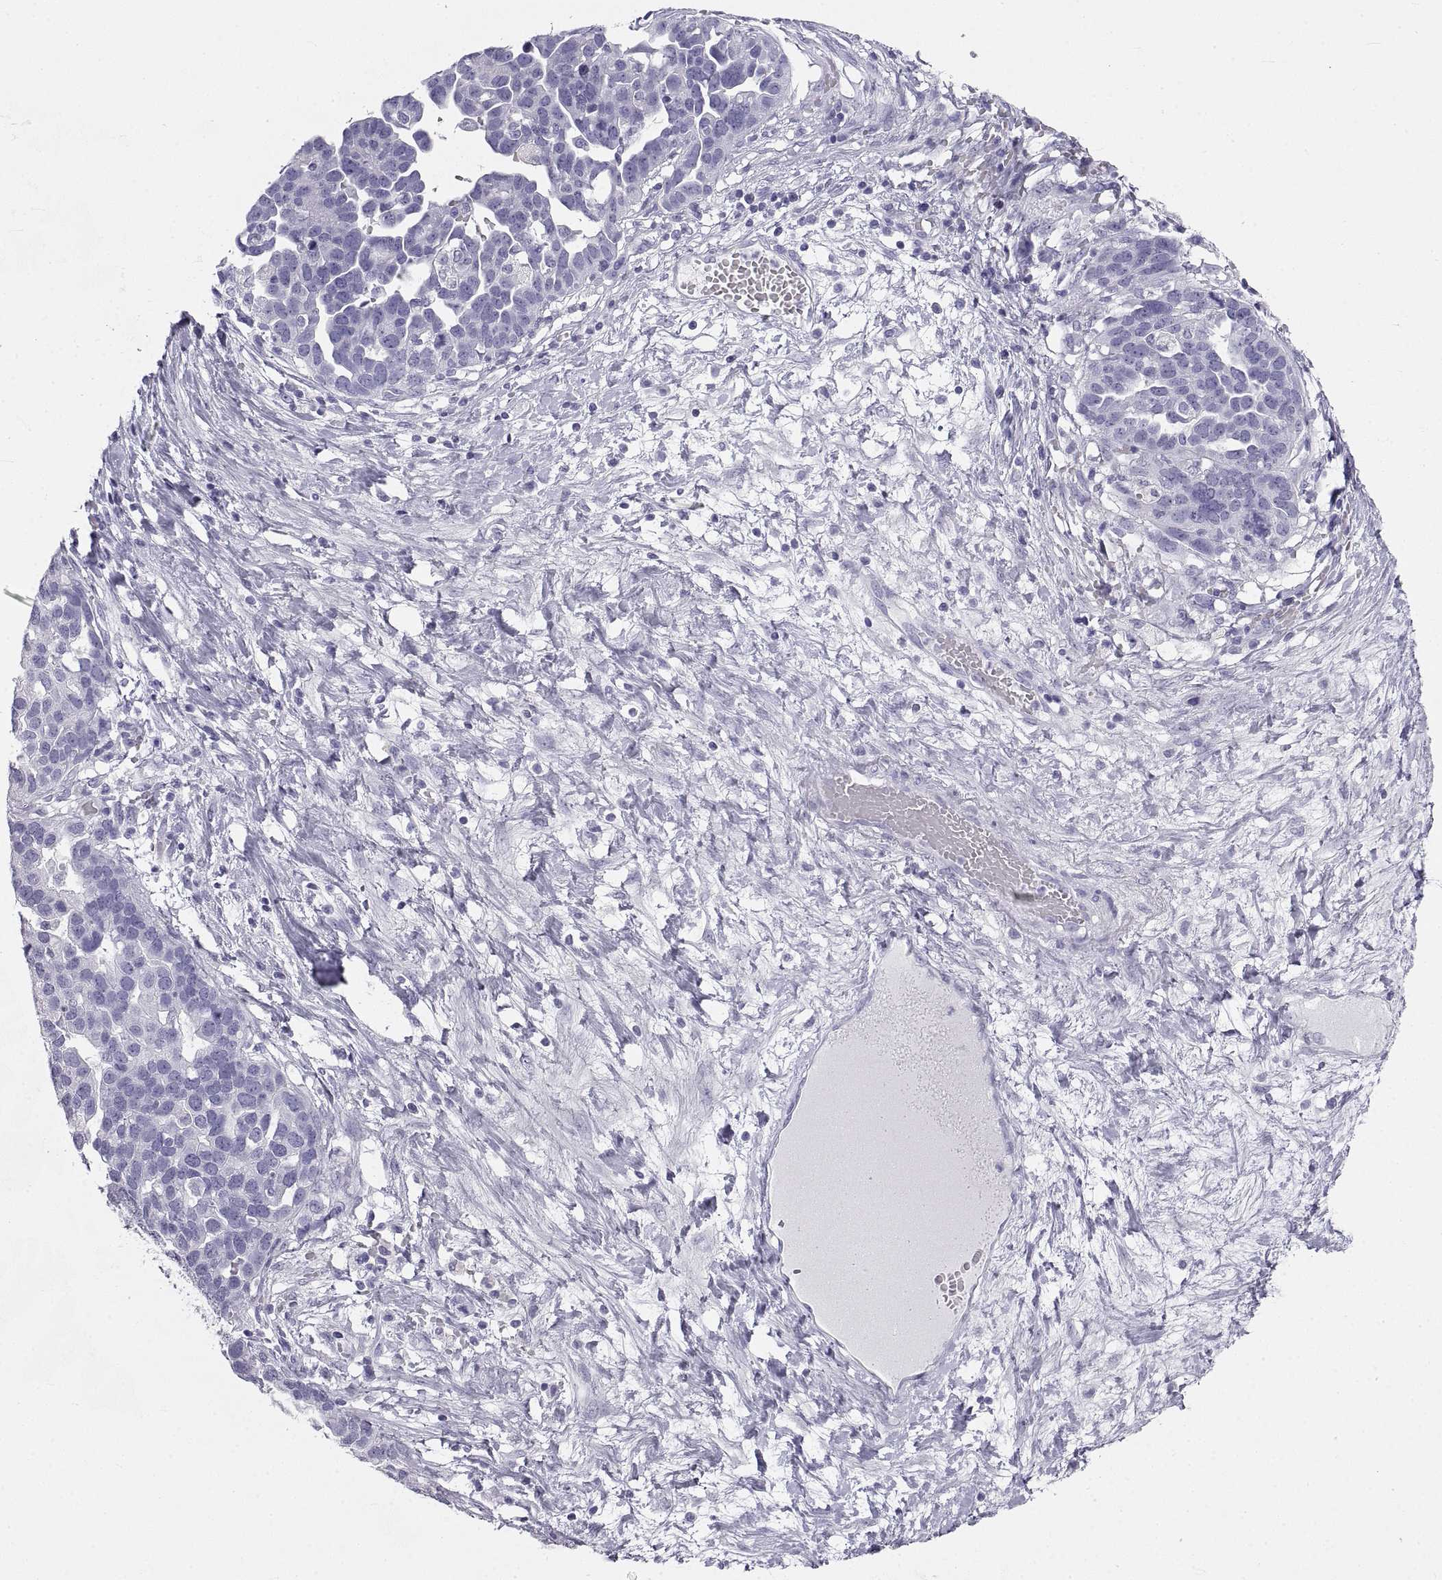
{"staining": {"intensity": "negative", "quantity": "none", "location": "none"}, "tissue": "ovarian cancer", "cell_type": "Tumor cells", "image_type": "cancer", "snomed": [{"axis": "morphology", "description": "Cystadenocarcinoma, serous, NOS"}, {"axis": "topography", "description": "Ovary"}], "caption": "Tumor cells show no significant protein expression in ovarian cancer (serous cystadenocarcinoma).", "gene": "RLBP1", "patient": {"sex": "female", "age": 54}}